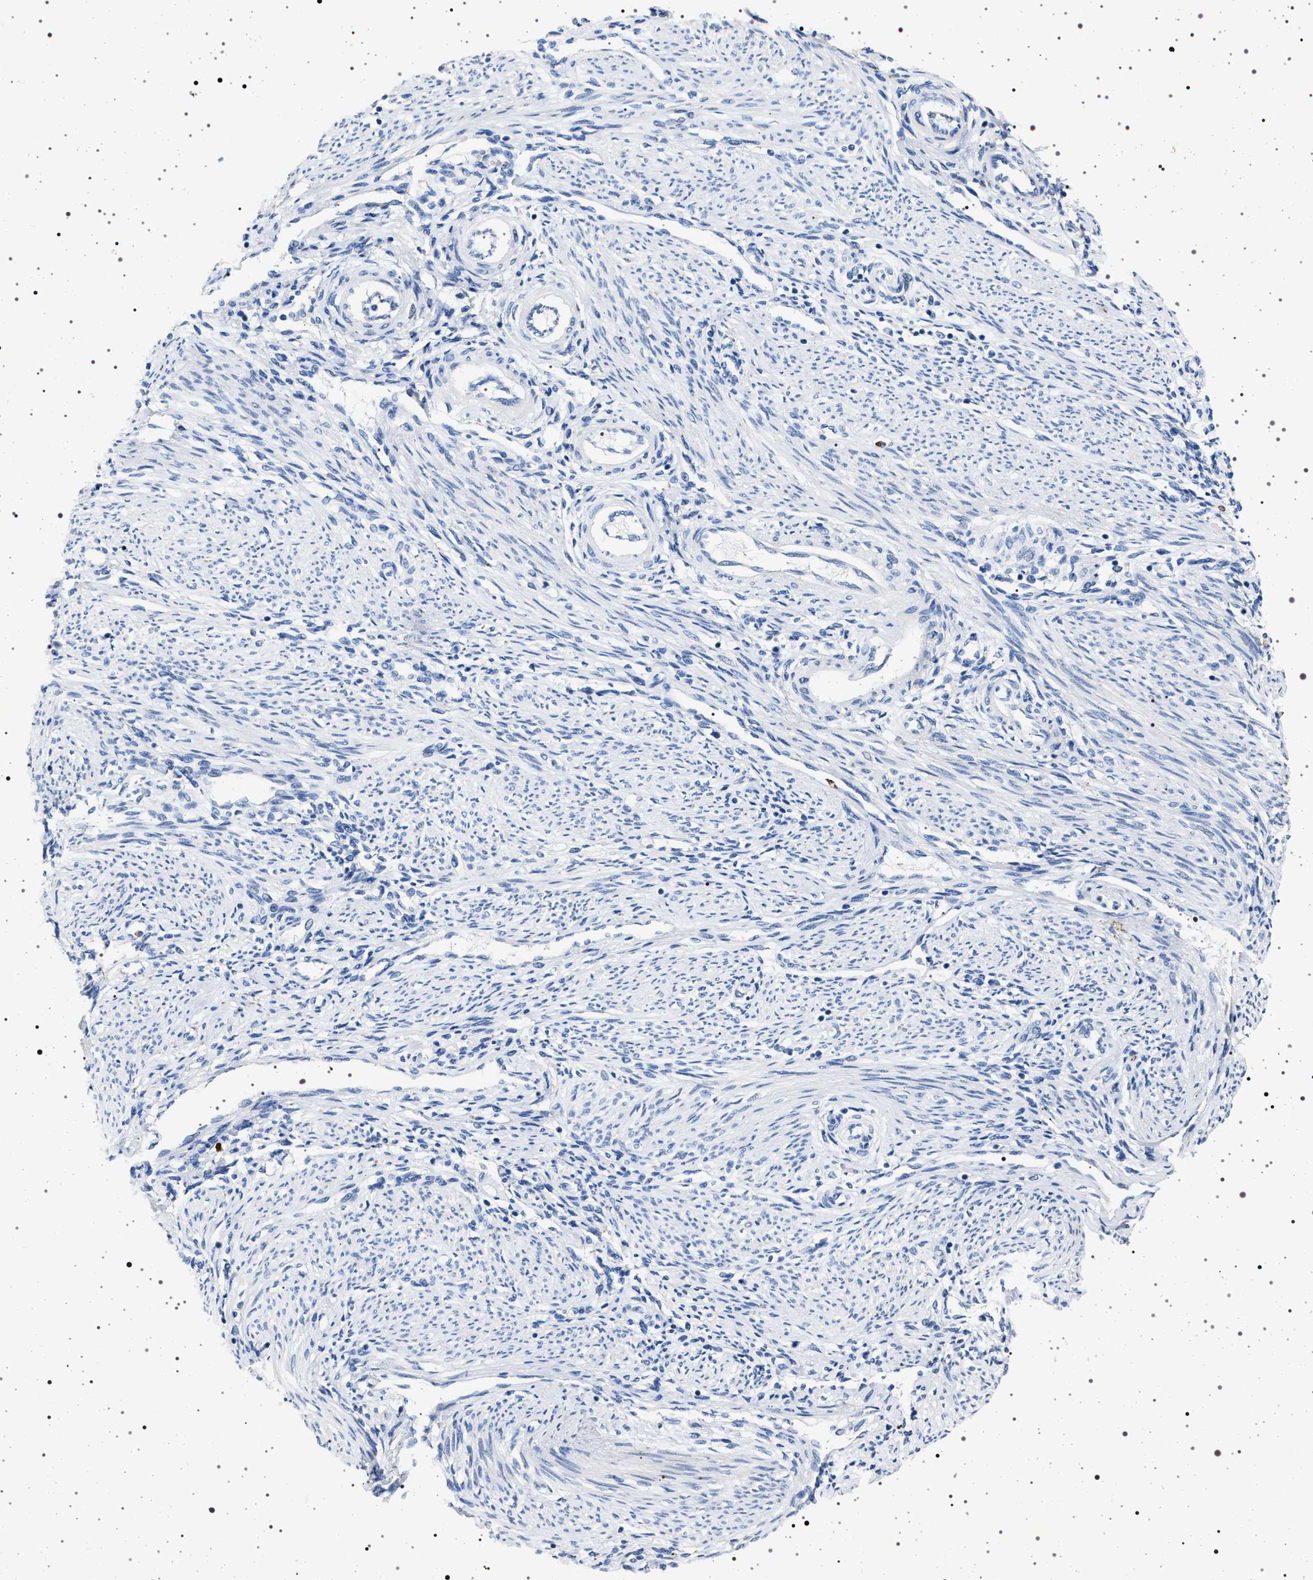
{"staining": {"intensity": "negative", "quantity": "none", "location": "none"}, "tissue": "endometrium", "cell_type": "Cells in endometrial stroma", "image_type": "normal", "snomed": [{"axis": "morphology", "description": "Normal tissue, NOS"}, {"axis": "topography", "description": "Endometrium"}], "caption": "Immunohistochemistry (IHC) image of normal human endometrium stained for a protein (brown), which demonstrates no expression in cells in endometrial stroma. (DAB immunohistochemistry visualized using brightfield microscopy, high magnification).", "gene": "NAT9", "patient": {"sex": "female", "age": 42}}